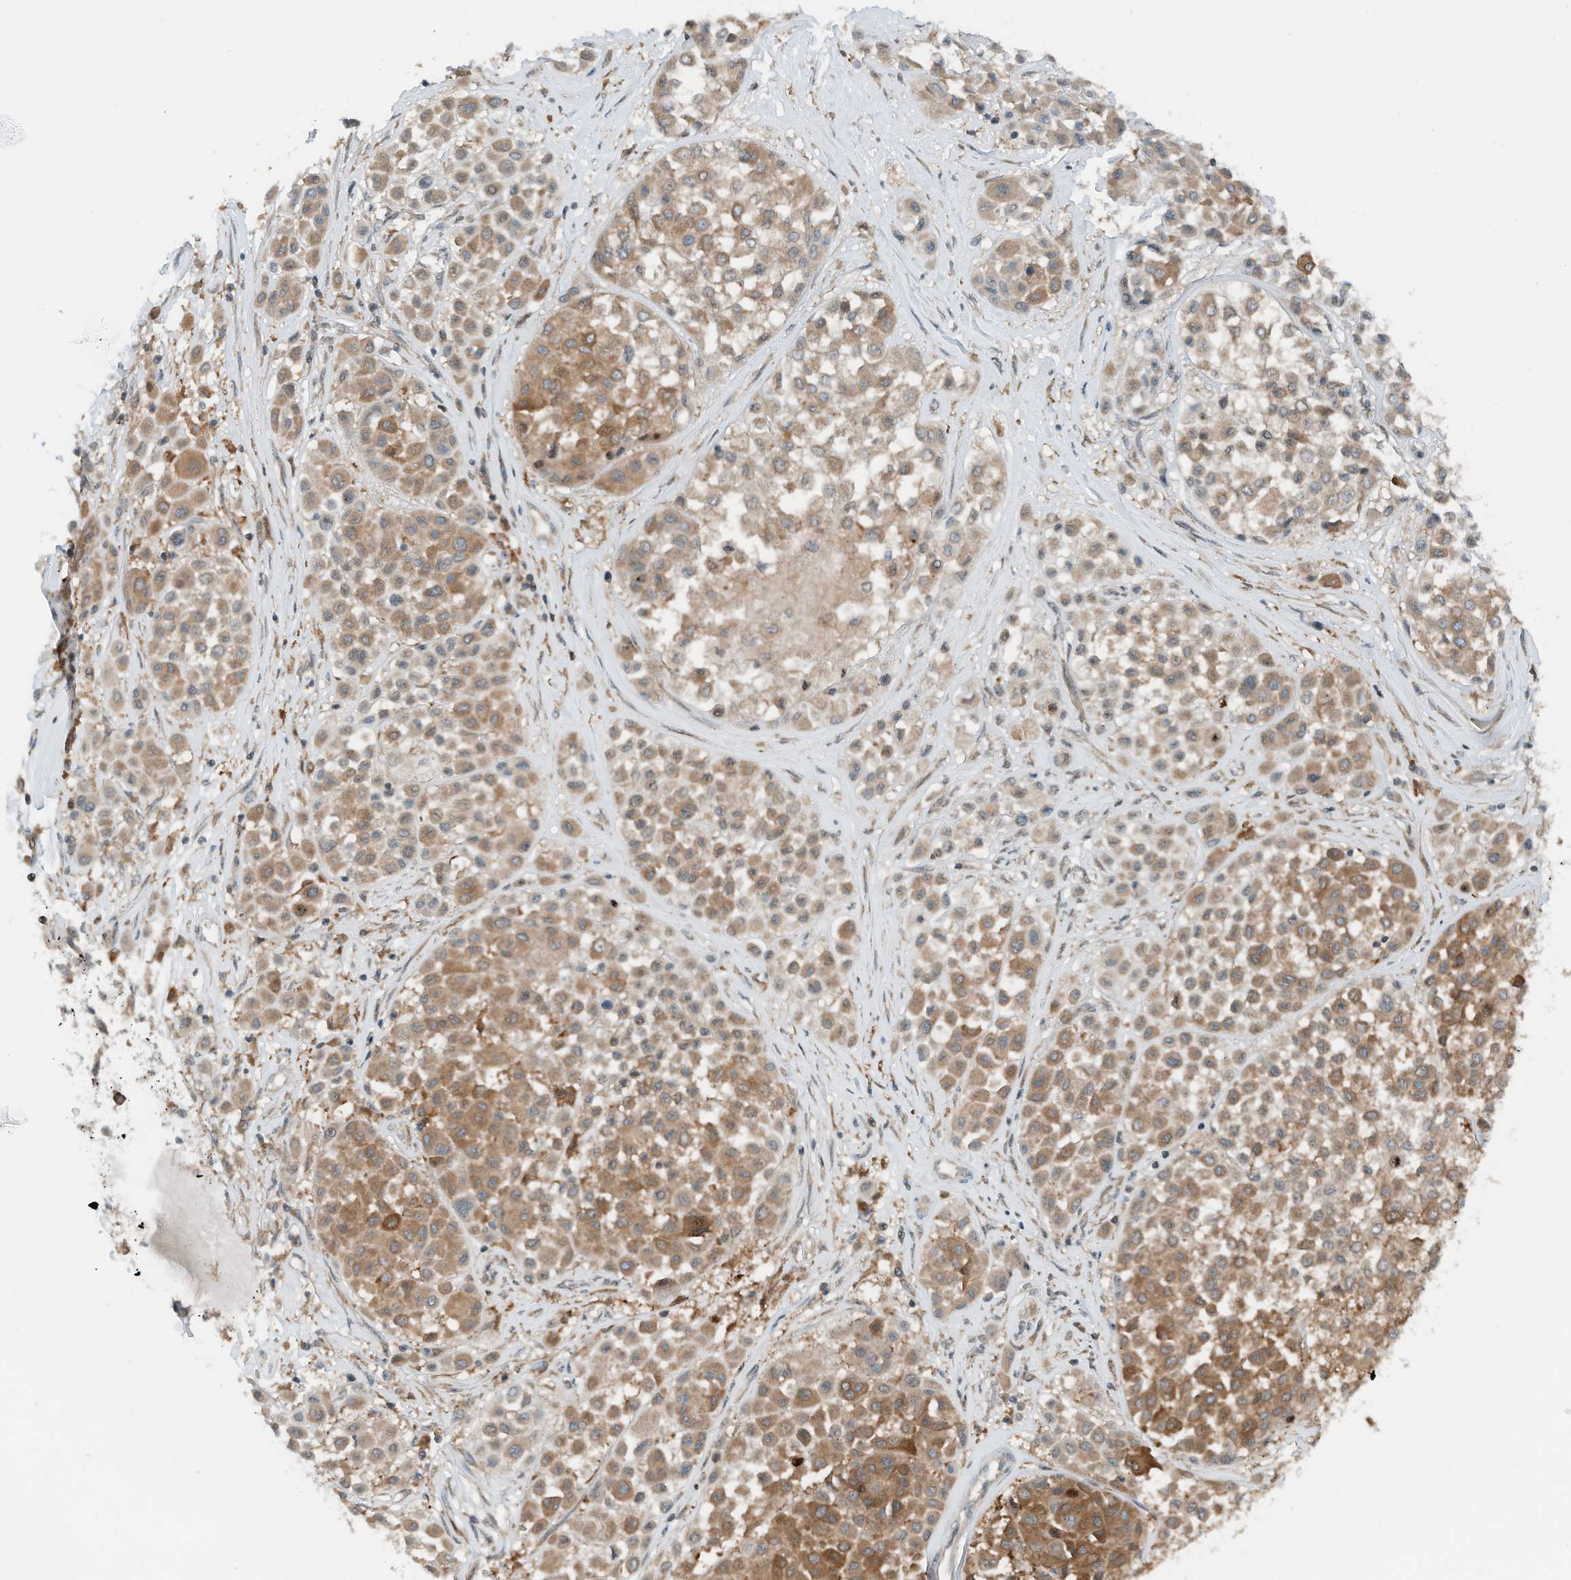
{"staining": {"intensity": "moderate", "quantity": ">75%", "location": "cytoplasmic/membranous"}, "tissue": "melanoma", "cell_type": "Tumor cells", "image_type": "cancer", "snomed": [{"axis": "morphology", "description": "Malignant melanoma, Metastatic site"}, {"axis": "topography", "description": "Soft tissue"}], "caption": "Malignant melanoma (metastatic site) stained for a protein reveals moderate cytoplasmic/membranous positivity in tumor cells.", "gene": "RMND1", "patient": {"sex": "male", "age": 41}}